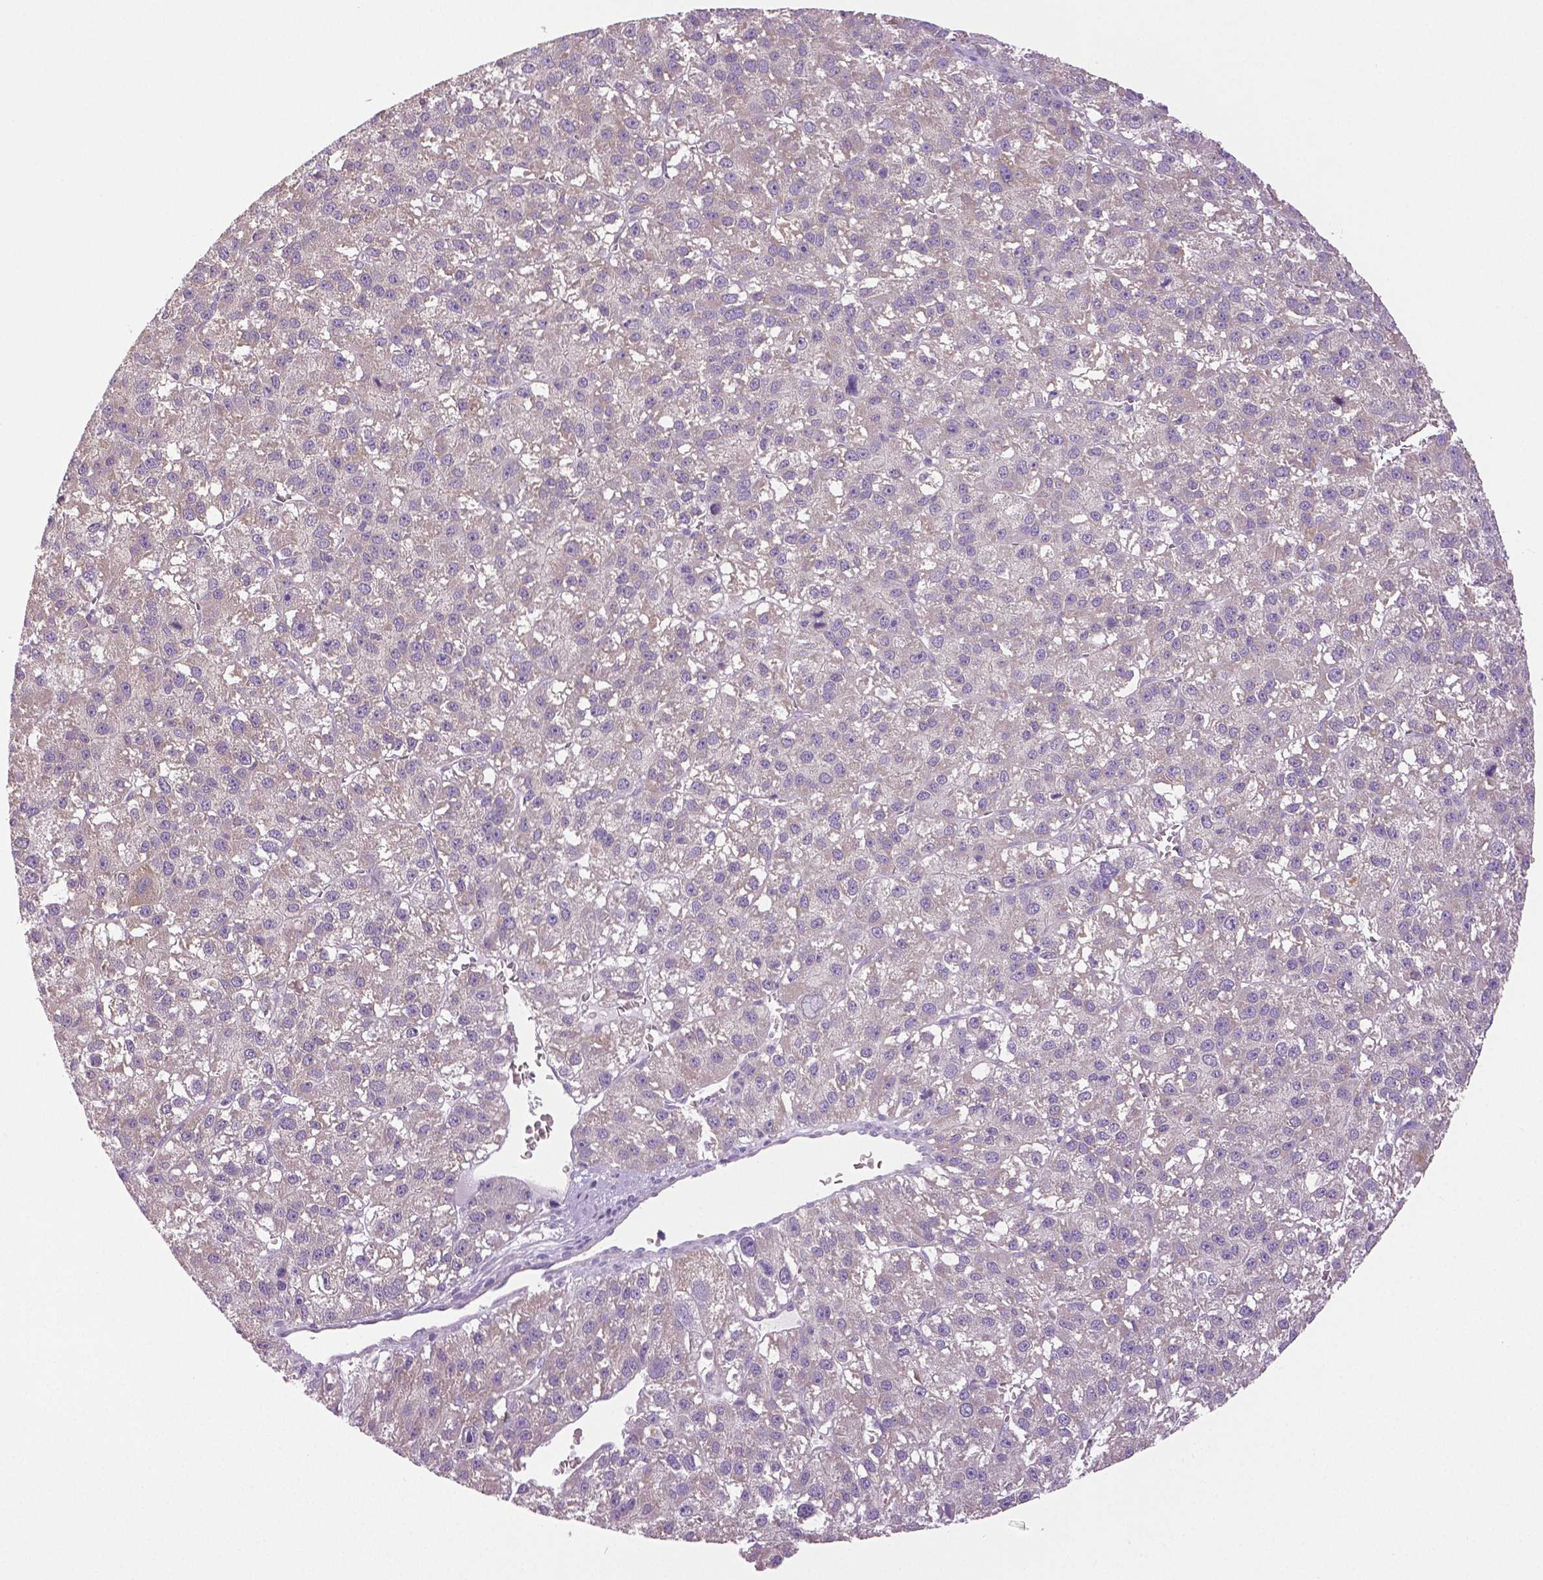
{"staining": {"intensity": "negative", "quantity": "none", "location": "none"}, "tissue": "liver cancer", "cell_type": "Tumor cells", "image_type": "cancer", "snomed": [{"axis": "morphology", "description": "Carcinoma, Hepatocellular, NOS"}, {"axis": "topography", "description": "Liver"}], "caption": "Immunohistochemistry (IHC) photomicrograph of neoplastic tissue: liver cancer (hepatocellular carcinoma) stained with DAB reveals no significant protein positivity in tumor cells. Nuclei are stained in blue.", "gene": "DNAH12", "patient": {"sex": "female", "age": 70}}